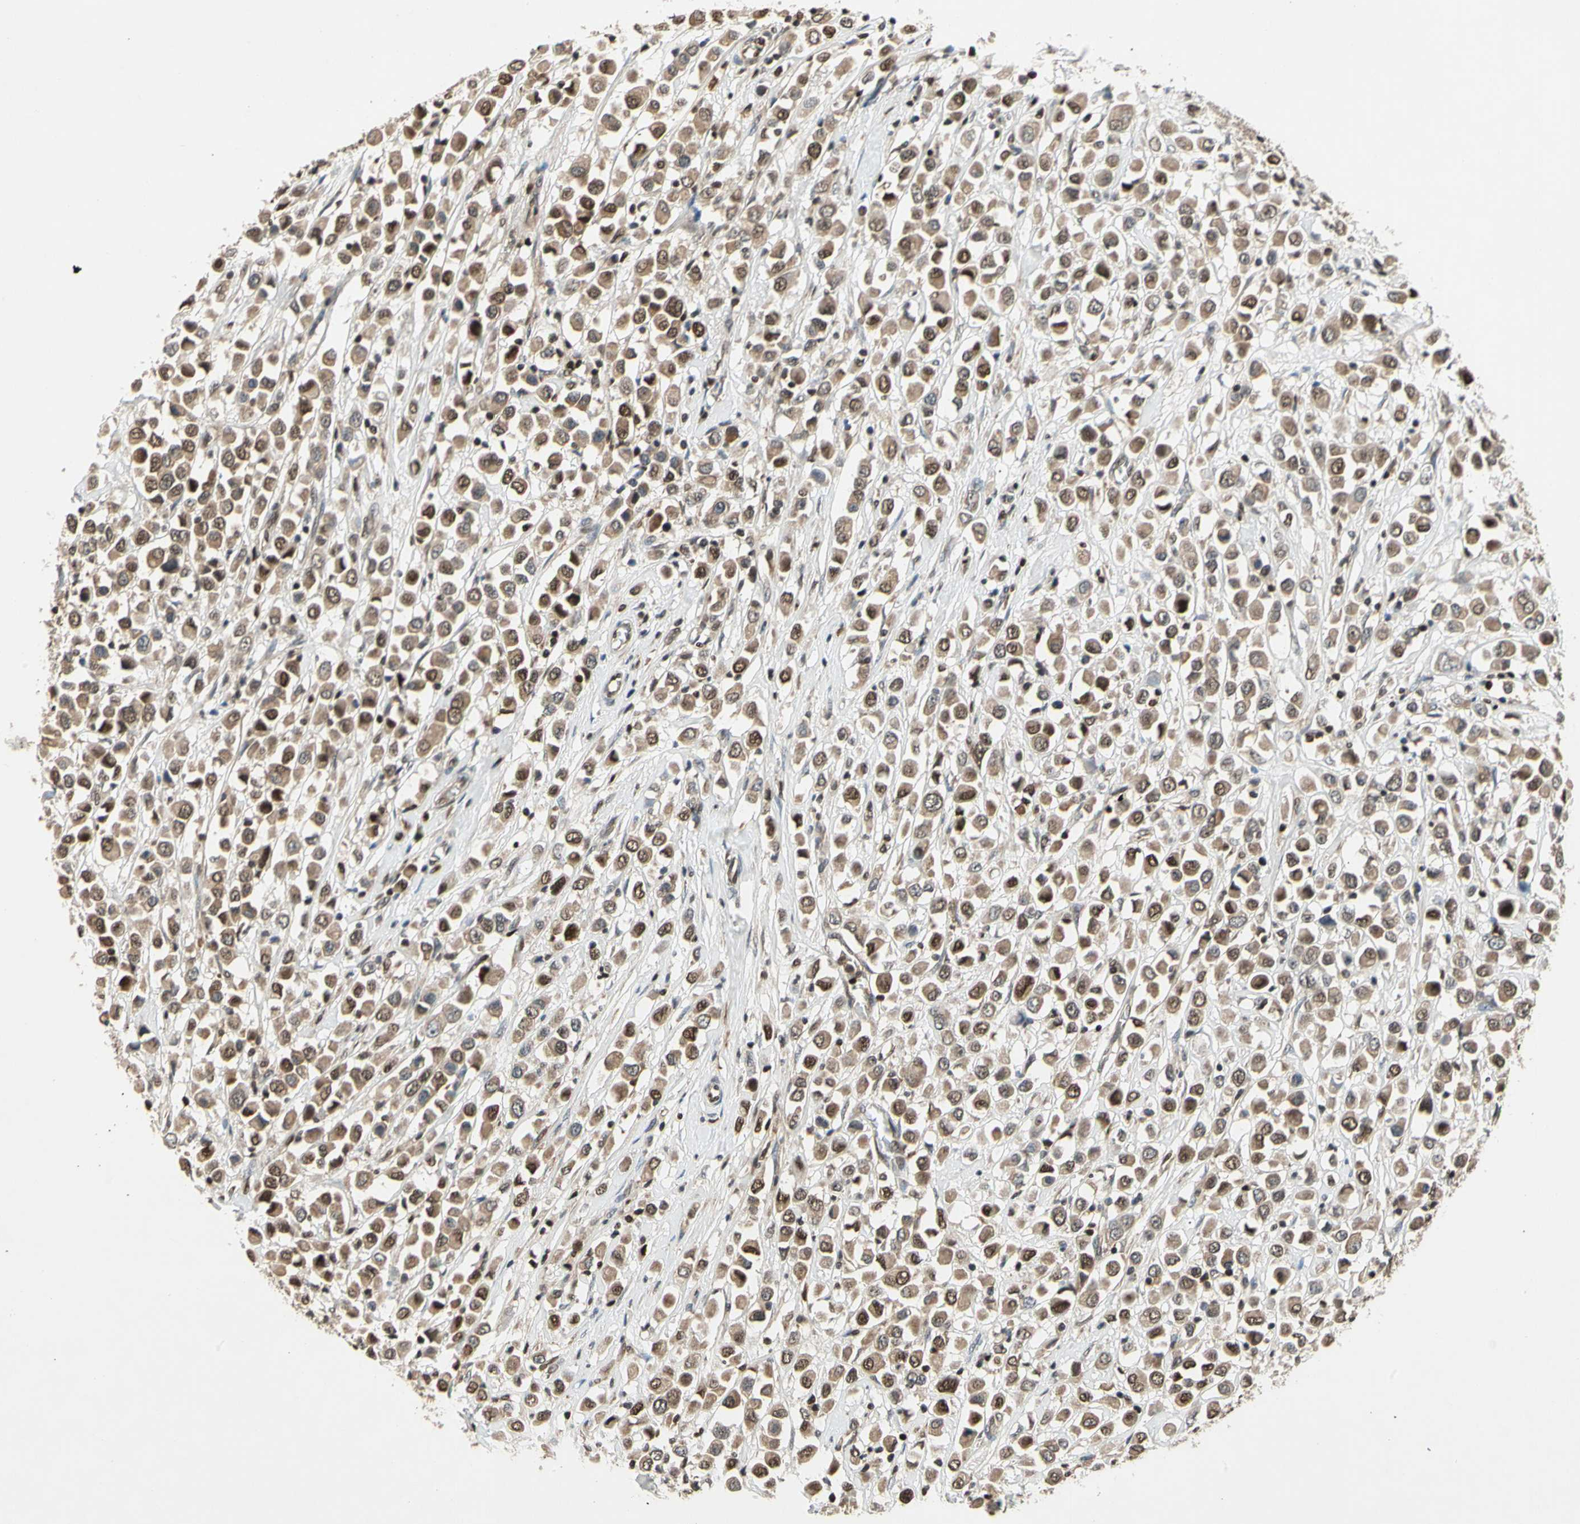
{"staining": {"intensity": "weak", "quantity": ">75%", "location": "cytoplasmic/membranous,nuclear"}, "tissue": "breast cancer", "cell_type": "Tumor cells", "image_type": "cancer", "snomed": [{"axis": "morphology", "description": "Duct carcinoma"}, {"axis": "topography", "description": "Breast"}], "caption": "Tumor cells demonstrate low levels of weak cytoplasmic/membranous and nuclear staining in approximately >75% of cells in infiltrating ductal carcinoma (breast).", "gene": "GSR", "patient": {"sex": "female", "age": 61}}